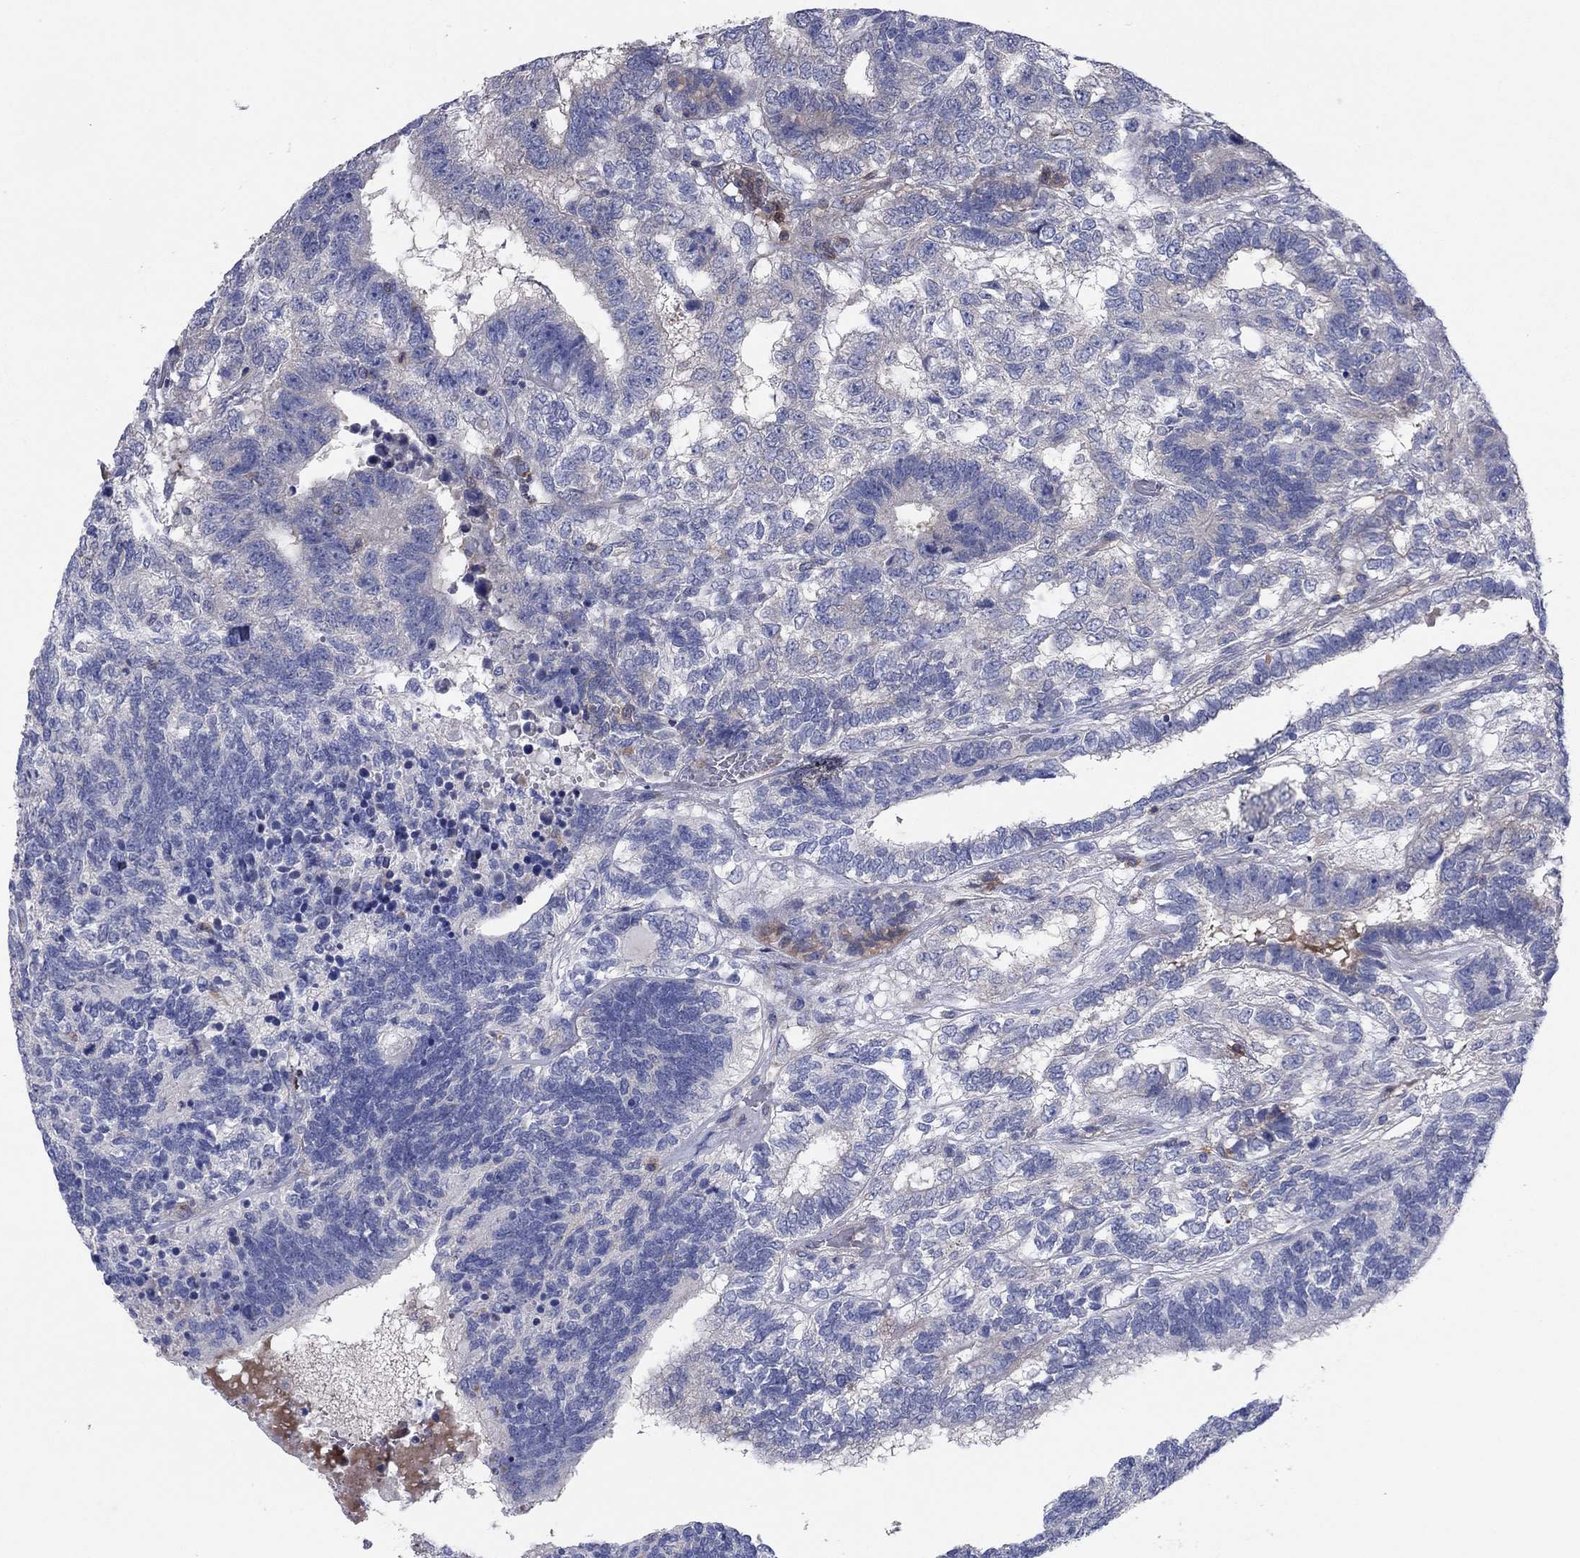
{"staining": {"intensity": "negative", "quantity": "none", "location": "none"}, "tissue": "testis cancer", "cell_type": "Tumor cells", "image_type": "cancer", "snomed": [{"axis": "morphology", "description": "Seminoma, NOS"}, {"axis": "morphology", "description": "Carcinoma, Embryonal, NOS"}, {"axis": "topography", "description": "Testis"}], "caption": "Immunohistochemistry photomicrograph of testis cancer stained for a protein (brown), which demonstrates no staining in tumor cells.", "gene": "PVR", "patient": {"sex": "male", "age": 41}}